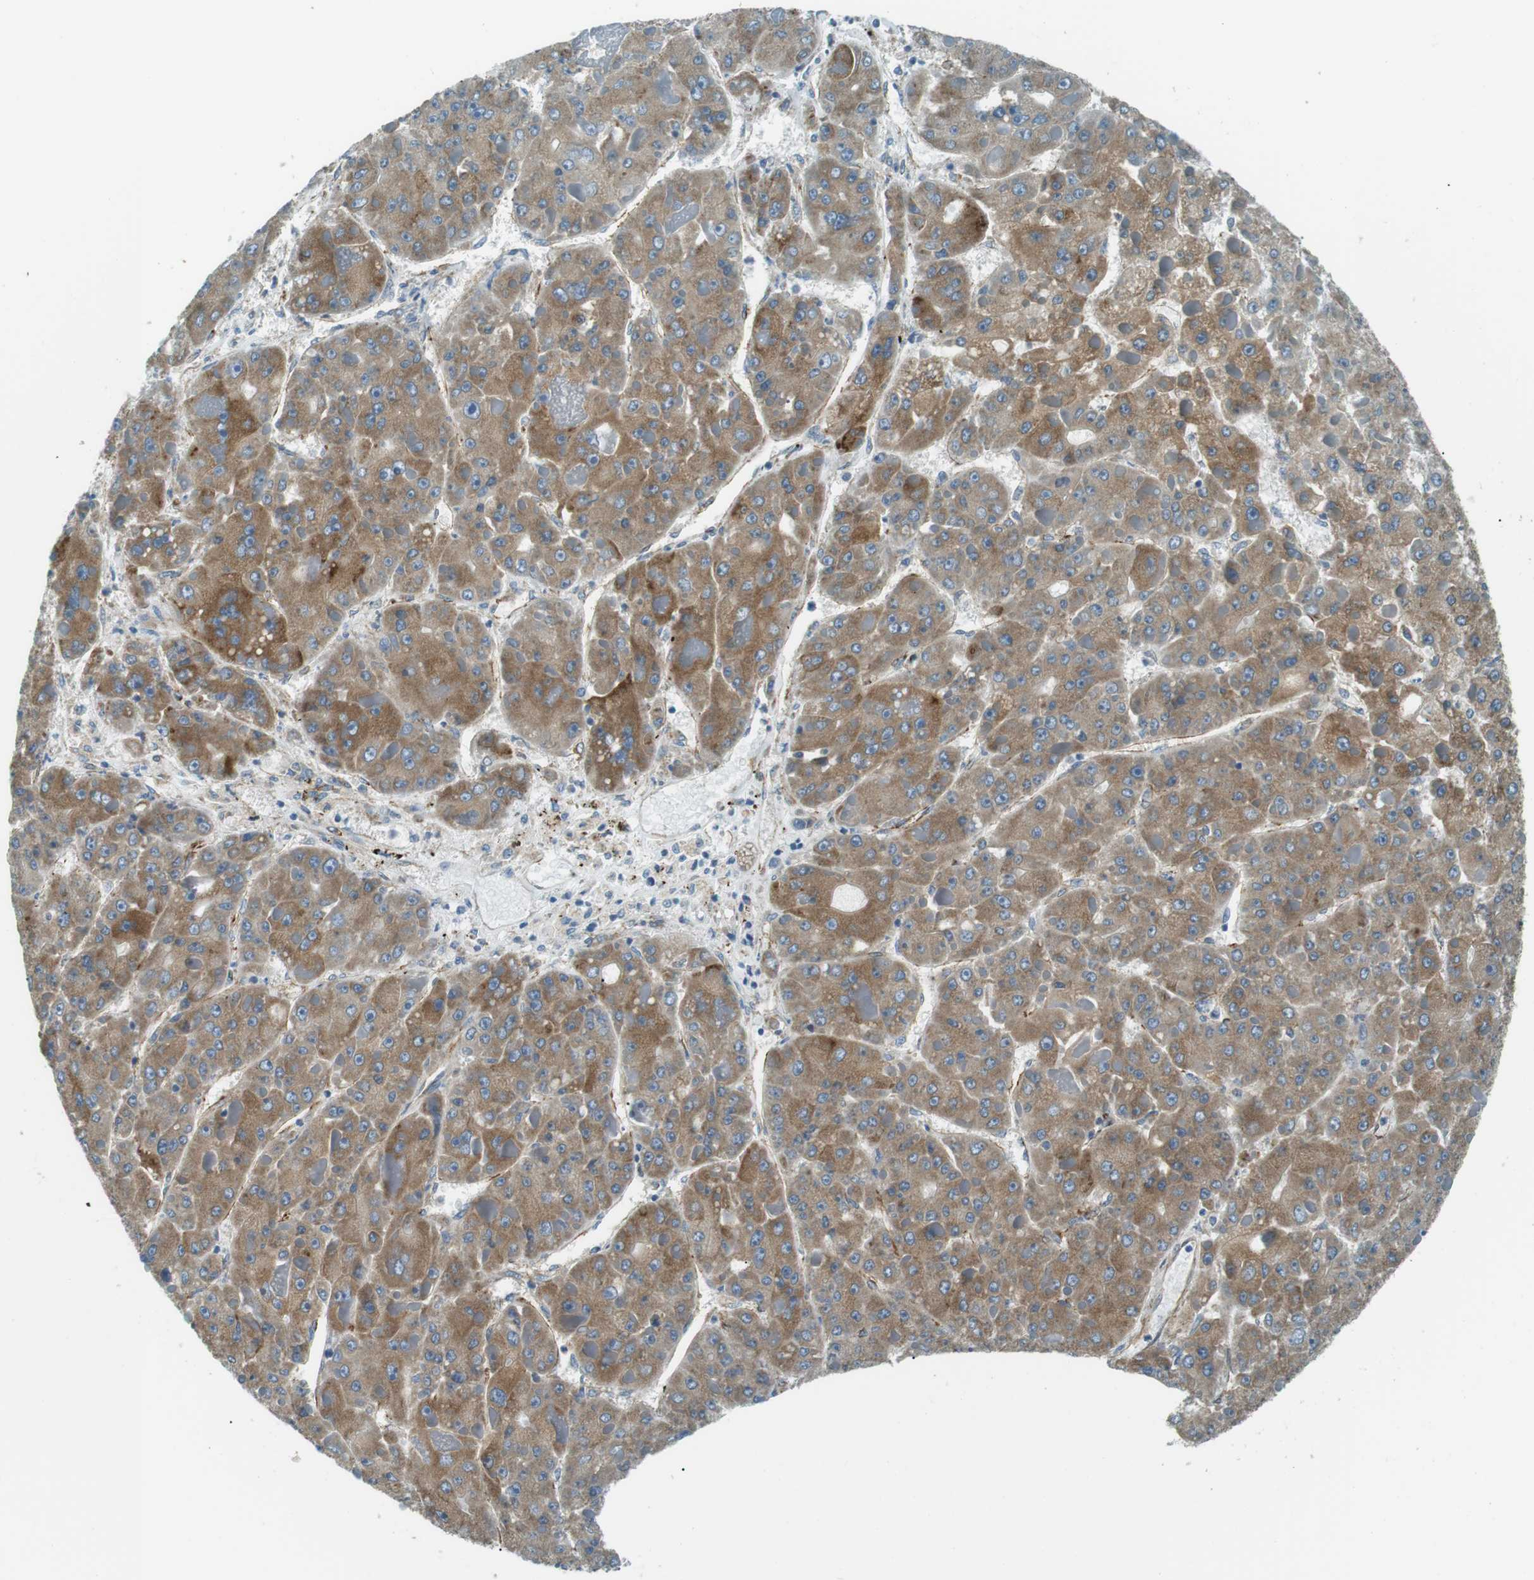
{"staining": {"intensity": "moderate", "quantity": ">75%", "location": "cytoplasmic/membranous"}, "tissue": "liver cancer", "cell_type": "Tumor cells", "image_type": "cancer", "snomed": [{"axis": "morphology", "description": "Carcinoma, Hepatocellular, NOS"}, {"axis": "topography", "description": "Liver"}], "caption": "Immunohistochemical staining of liver hepatocellular carcinoma displays moderate cytoplasmic/membranous protein positivity in about >75% of tumor cells.", "gene": "ODR4", "patient": {"sex": "female", "age": 73}}